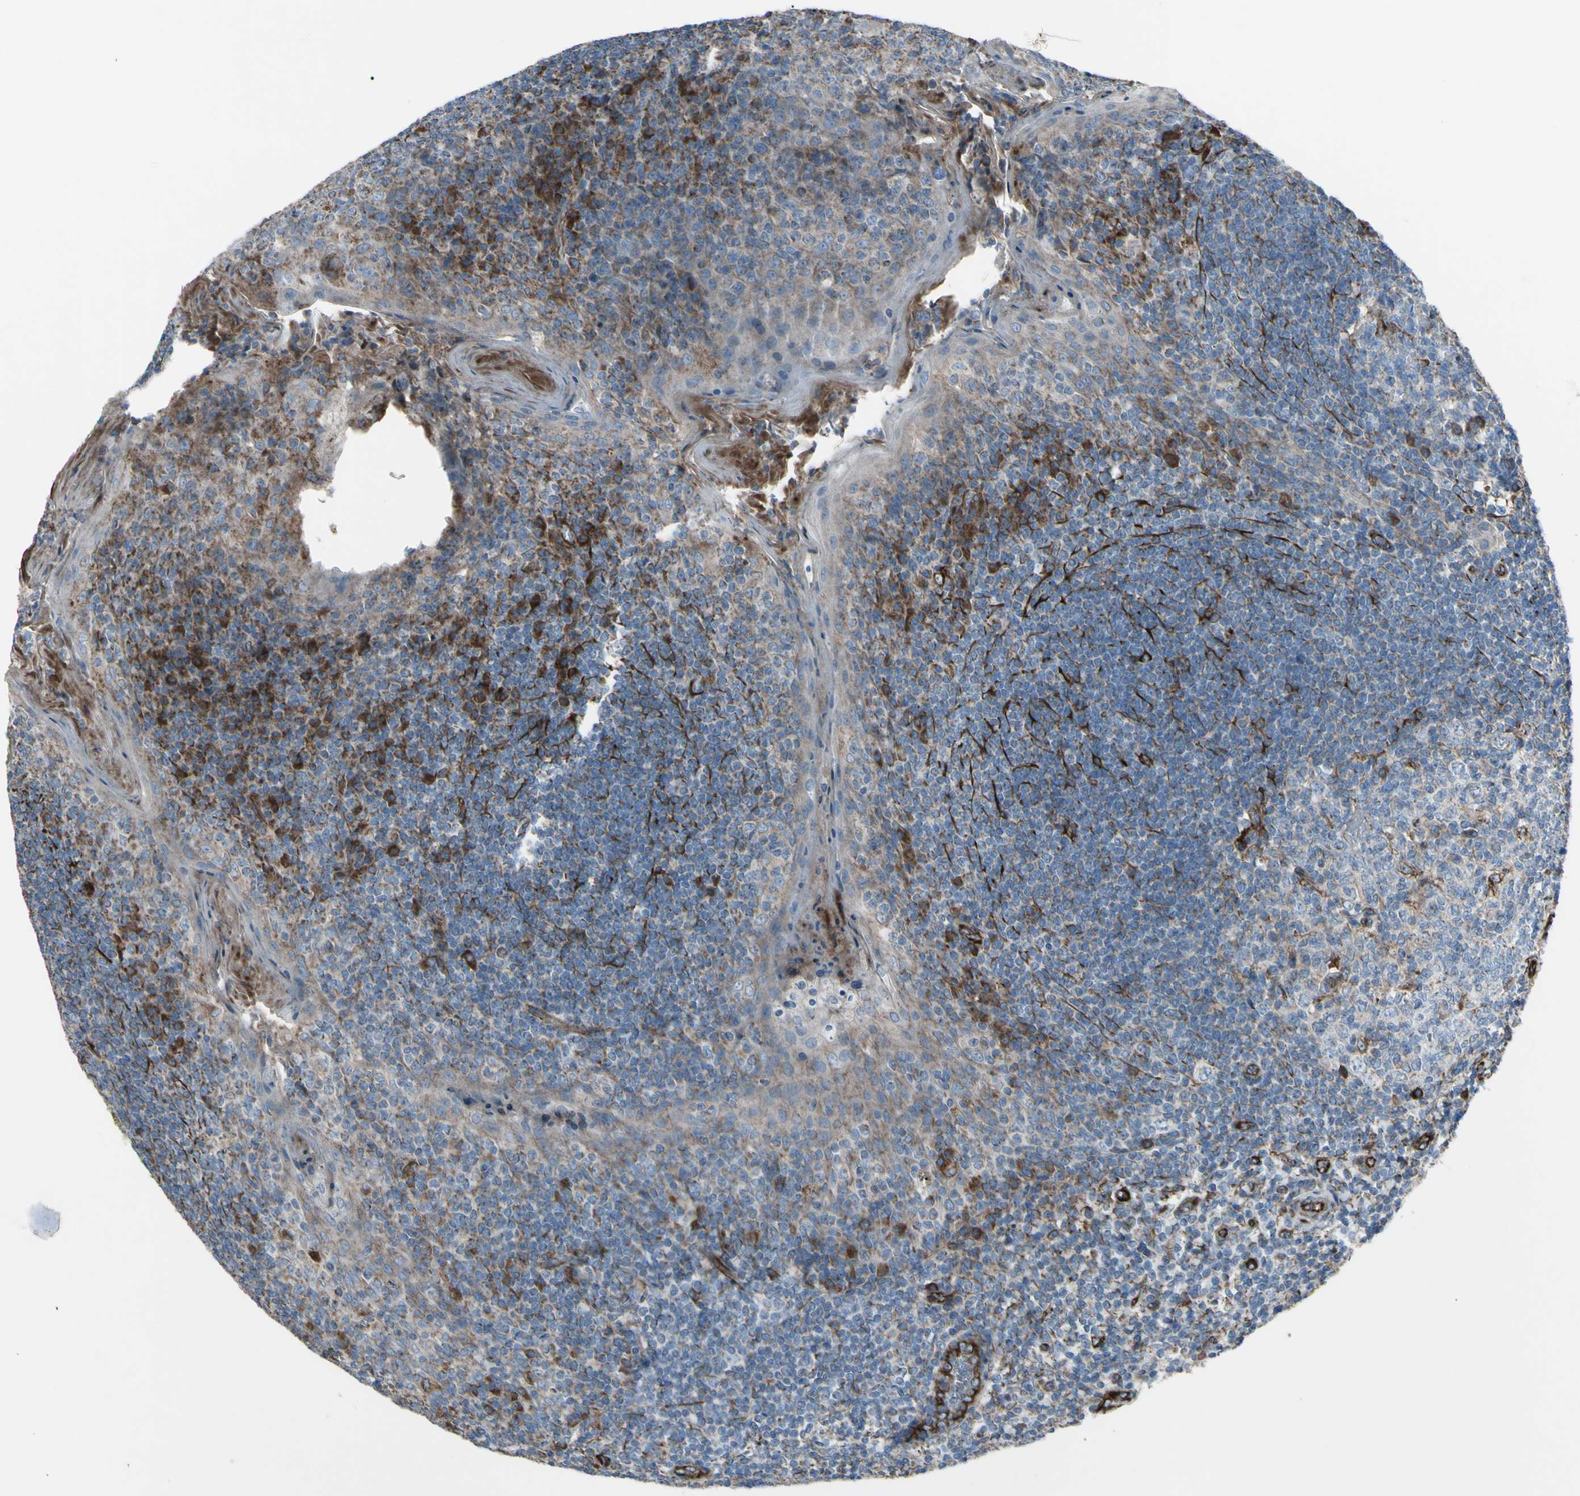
{"staining": {"intensity": "weak", "quantity": "25%-75%", "location": "cytoplasmic/membranous"}, "tissue": "tonsil", "cell_type": "Germinal center cells", "image_type": "normal", "snomed": [{"axis": "morphology", "description": "Normal tissue, NOS"}, {"axis": "topography", "description": "Tonsil"}], "caption": "Benign tonsil reveals weak cytoplasmic/membranous staining in about 25%-75% of germinal center cells, visualized by immunohistochemistry. (IHC, brightfield microscopy, high magnification).", "gene": "EMC7", "patient": {"sex": "male", "age": 31}}